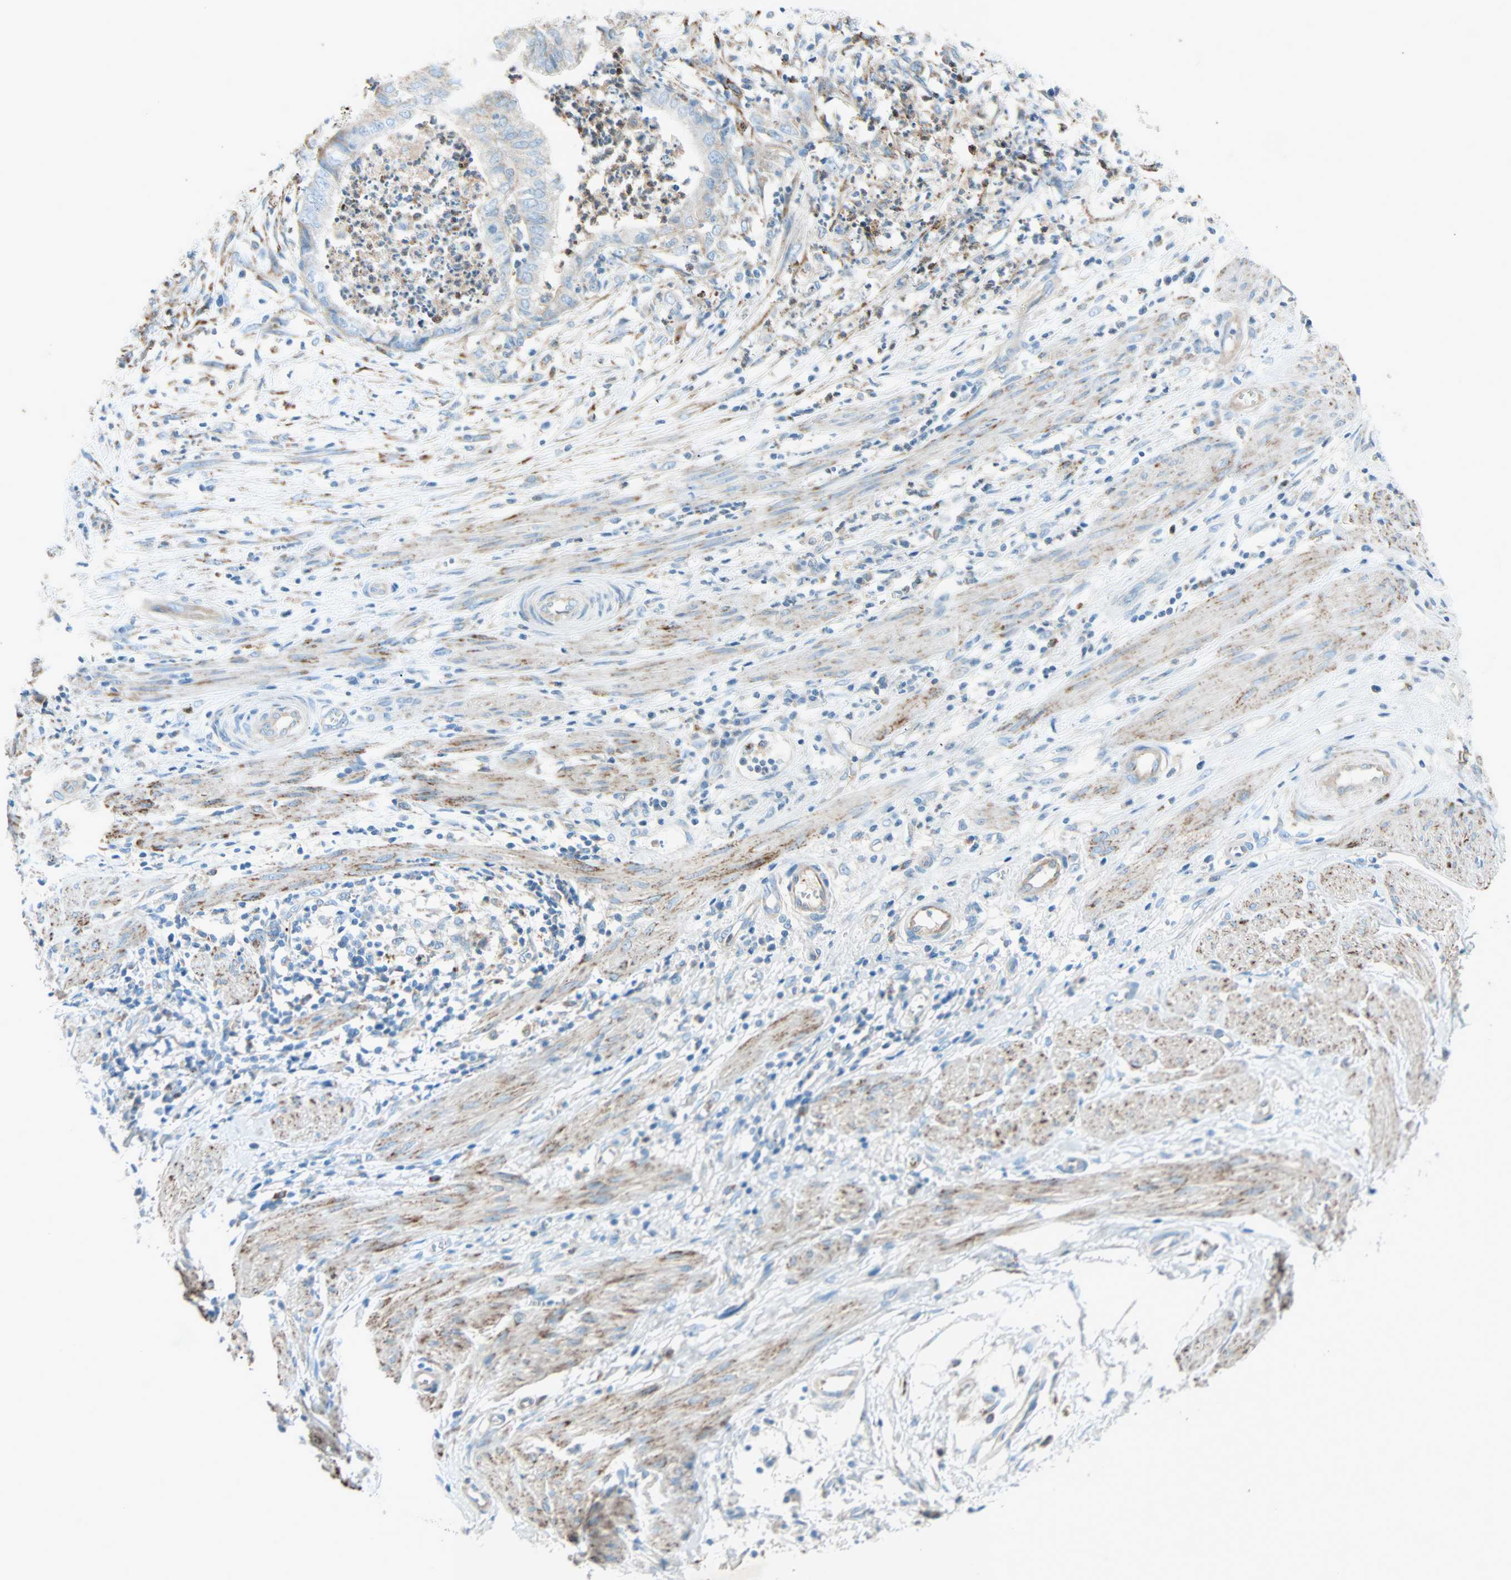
{"staining": {"intensity": "weak", "quantity": ">75%", "location": "cytoplasmic/membranous"}, "tissue": "endometrial cancer", "cell_type": "Tumor cells", "image_type": "cancer", "snomed": [{"axis": "morphology", "description": "Necrosis, NOS"}, {"axis": "morphology", "description": "Adenocarcinoma, NOS"}, {"axis": "topography", "description": "Endometrium"}], "caption": "Endometrial cancer was stained to show a protein in brown. There is low levels of weak cytoplasmic/membranous staining in approximately >75% of tumor cells. (Brightfield microscopy of DAB IHC at high magnification).", "gene": "LY6G6F", "patient": {"sex": "female", "age": 79}}